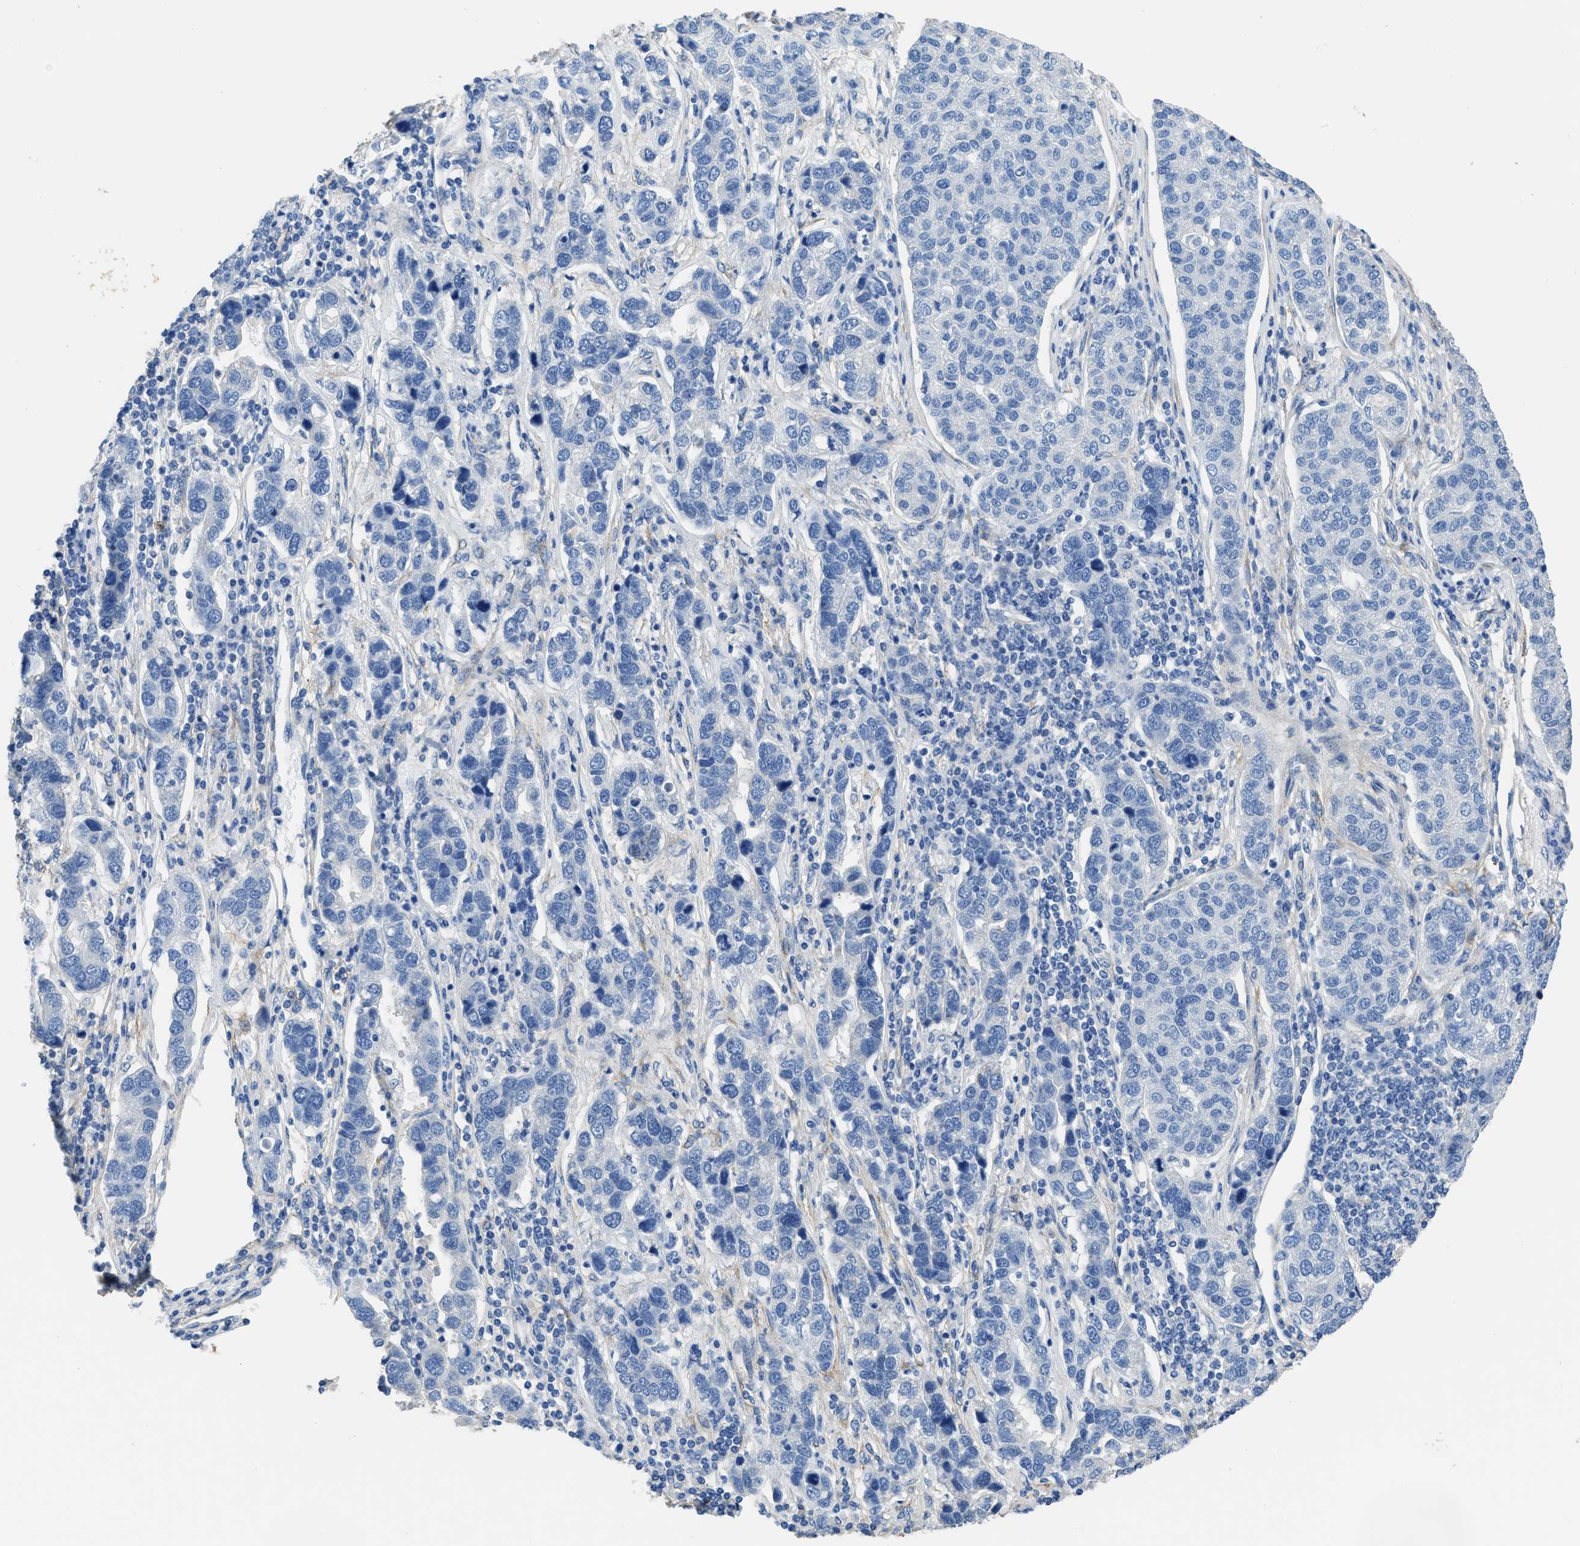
{"staining": {"intensity": "negative", "quantity": "none", "location": "none"}, "tissue": "pancreatic cancer", "cell_type": "Tumor cells", "image_type": "cancer", "snomed": [{"axis": "morphology", "description": "Adenocarcinoma, NOS"}, {"axis": "topography", "description": "Pancreas"}], "caption": "Tumor cells are negative for protein expression in human pancreatic cancer (adenocarcinoma). (DAB (3,3'-diaminobenzidine) immunohistochemistry (IHC), high magnification).", "gene": "ZSWIM5", "patient": {"sex": "female", "age": 61}}